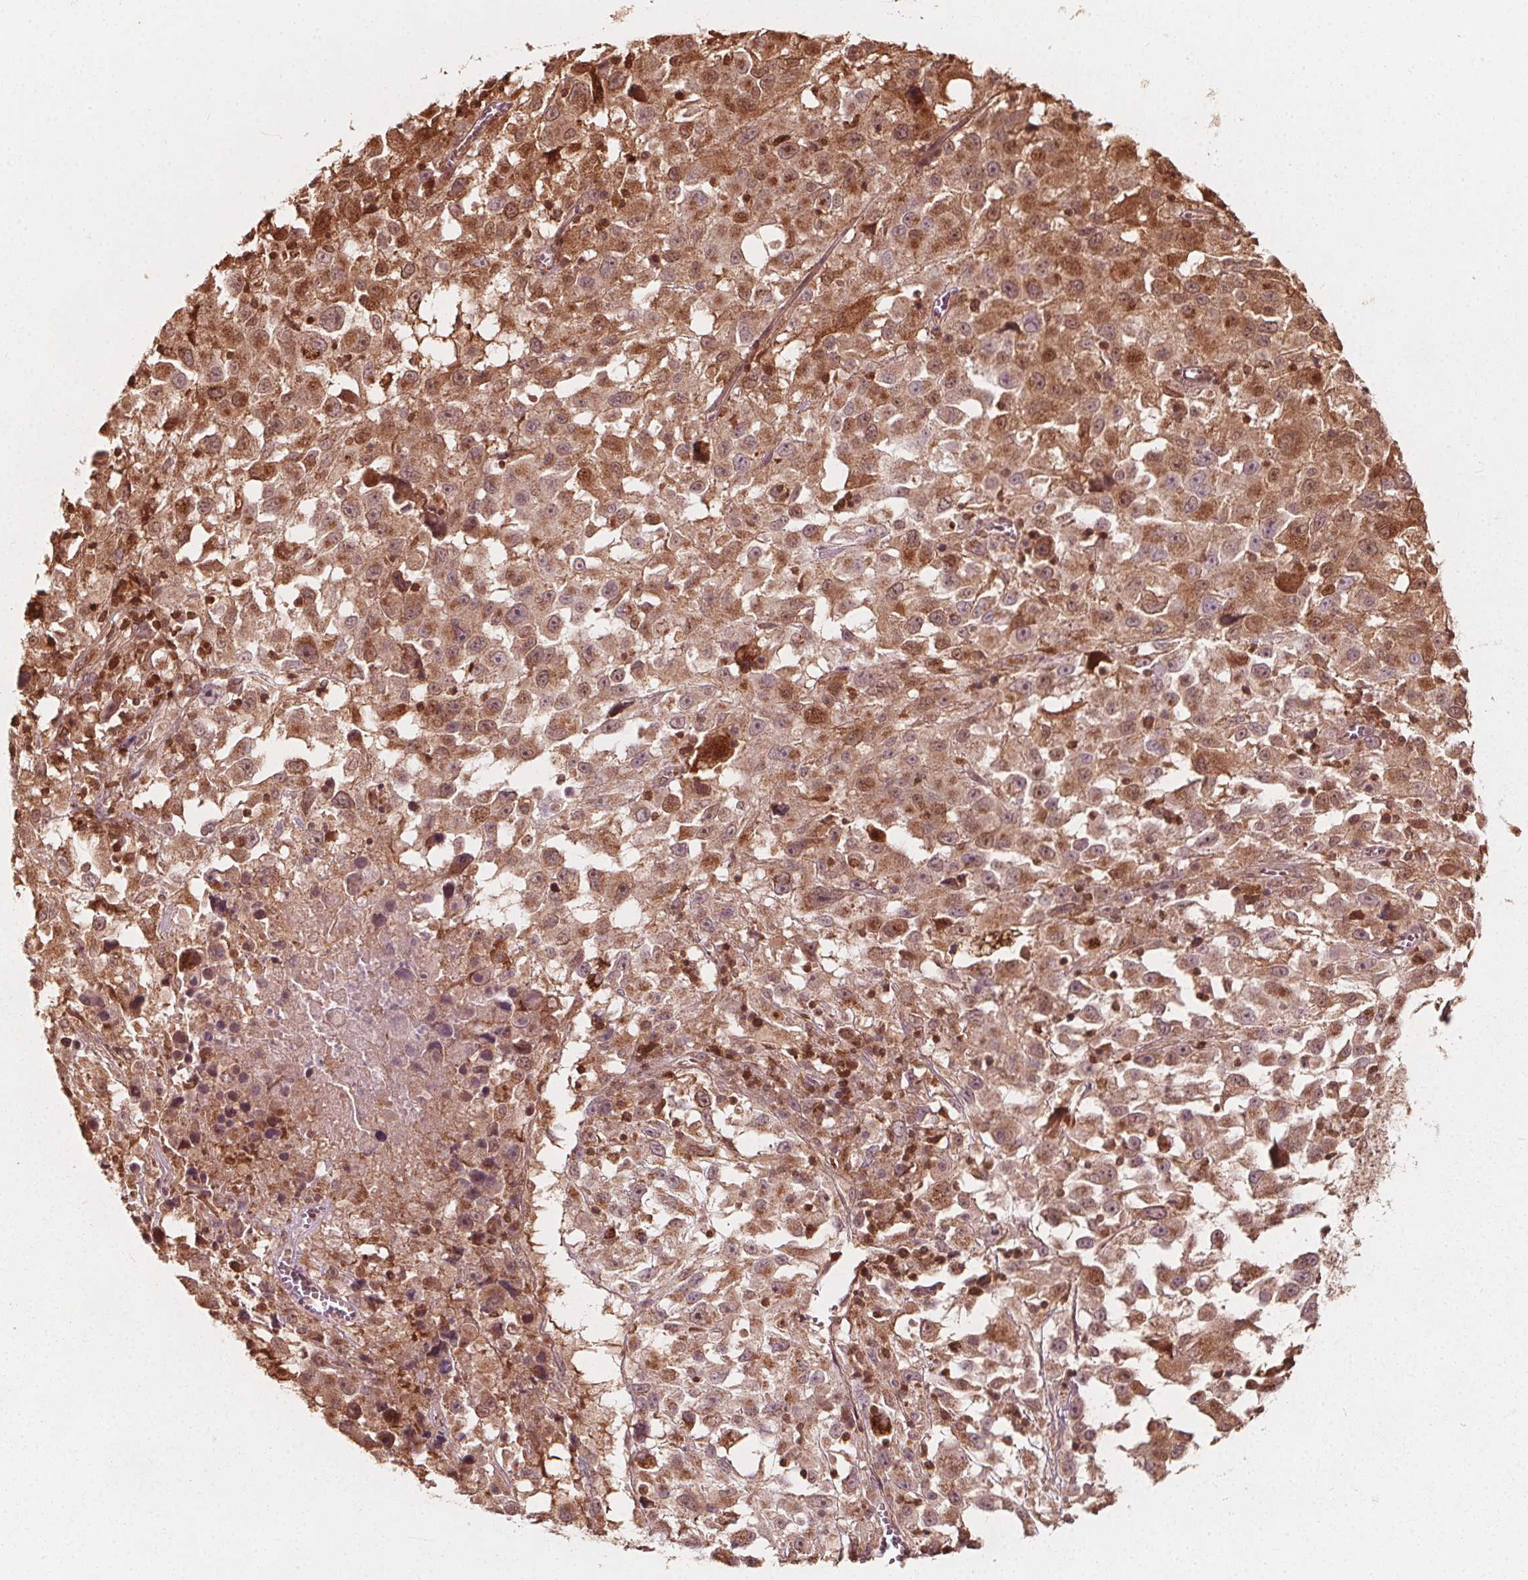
{"staining": {"intensity": "moderate", "quantity": ">75%", "location": "cytoplasmic/membranous"}, "tissue": "melanoma", "cell_type": "Tumor cells", "image_type": "cancer", "snomed": [{"axis": "morphology", "description": "Malignant melanoma, Metastatic site"}, {"axis": "topography", "description": "Soft tissue"}], "caption": "Protein staining of melanoma tissue exhibits moderate cytoplasmic/membranous expression in about >75% of tumor cells. The staining is performed using DAB brown chromogen to label protein expression. The nuclei are counter-stained blue using hematoxylin.", "gene": "AIP", "patient": {"sex": "male", "age": 50}}